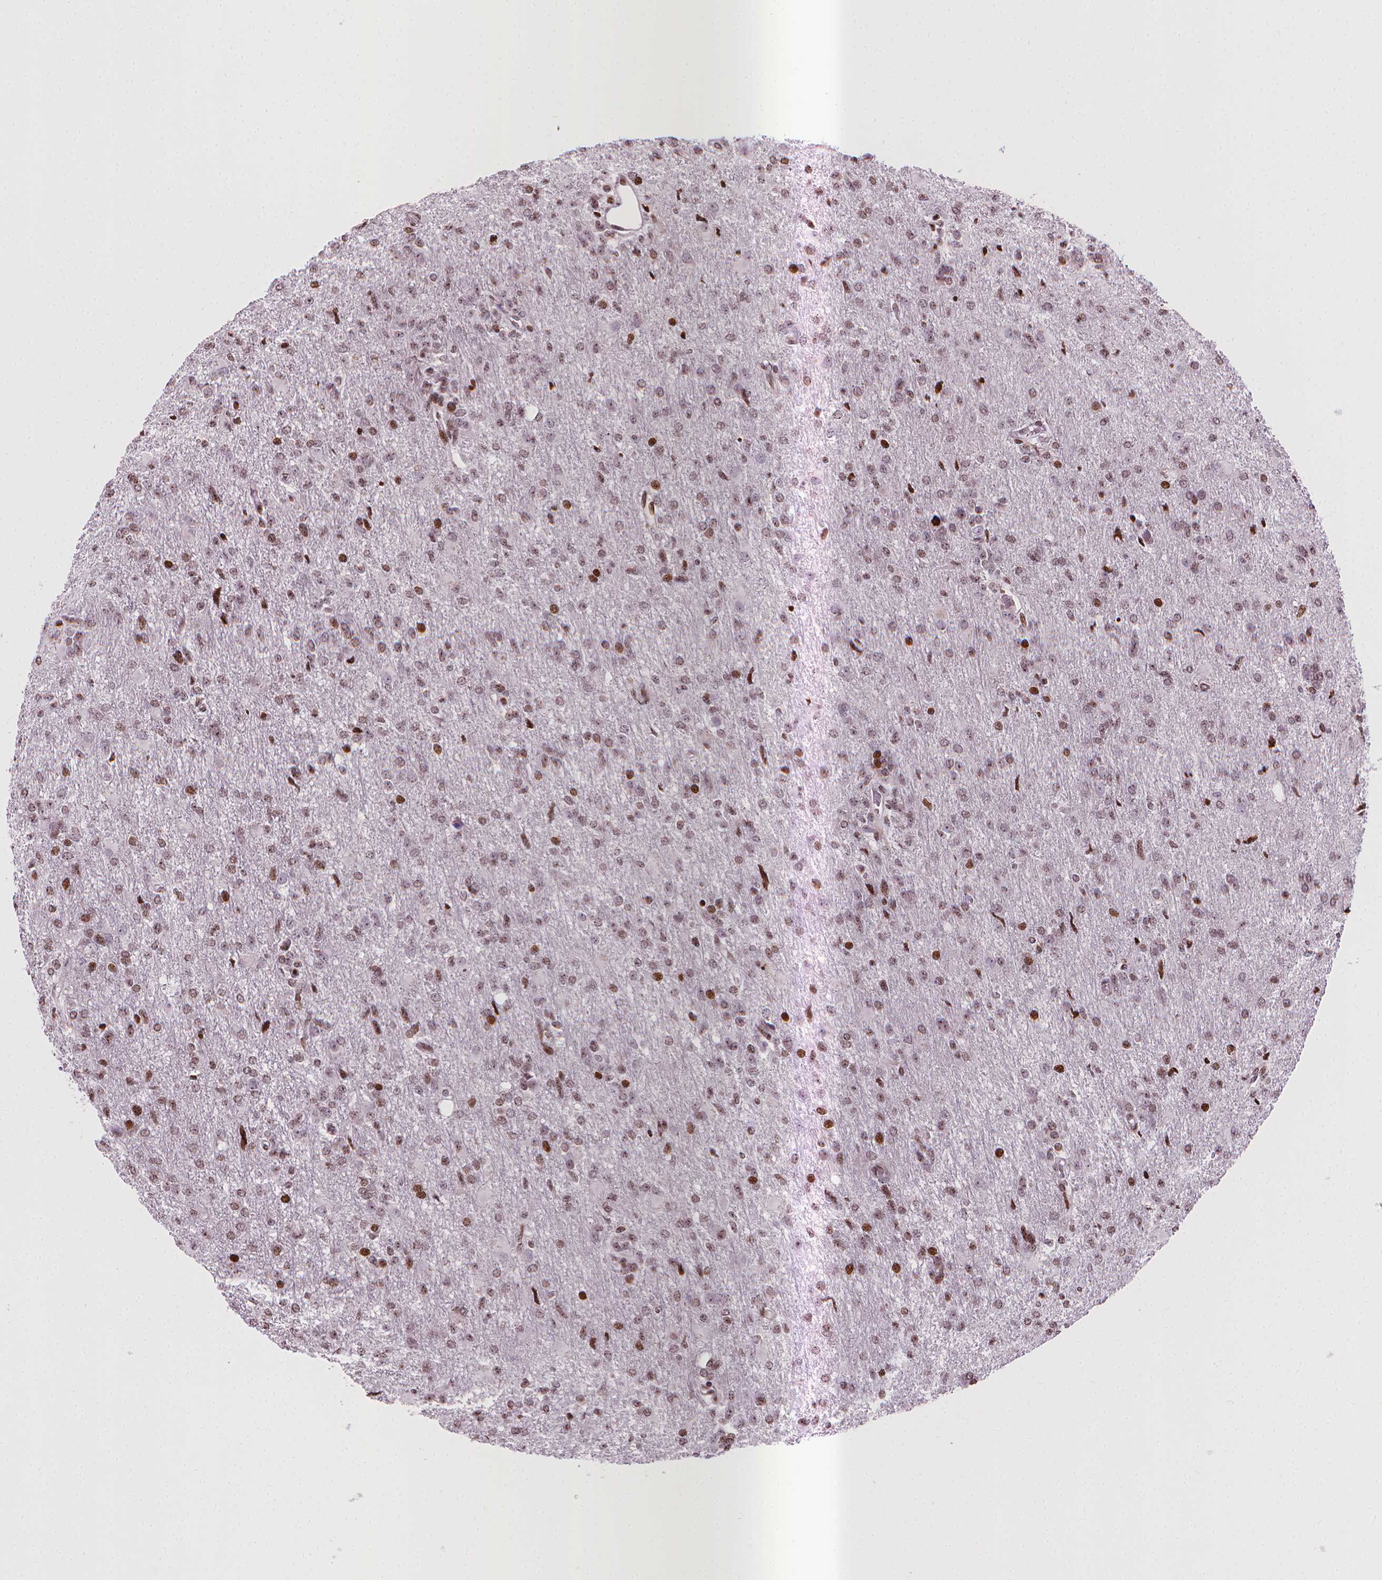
{"staining": {"intensity": "moderate", "quantity": ">75%", "location": "nuclear"}, "tissue": "glioma", "cell_type": "Tumor cells", "image_type": "cancer", "snomed": [{"axis": "morphology", "description": "Glioma, malignant, High grade"}, {"axis": "topography", "description": "Brain"}], "caption": "Immunohistochemical staining of high-grade glioma (malignant) reveals medium levels of moderate nuclear protein staining in about >75% of tumor cells. (brown staining indicates protein expression, while blue staining denotes nuclei).", "gene": "PIP4K2A", "patient": {"sex": "male", "age": 68}}